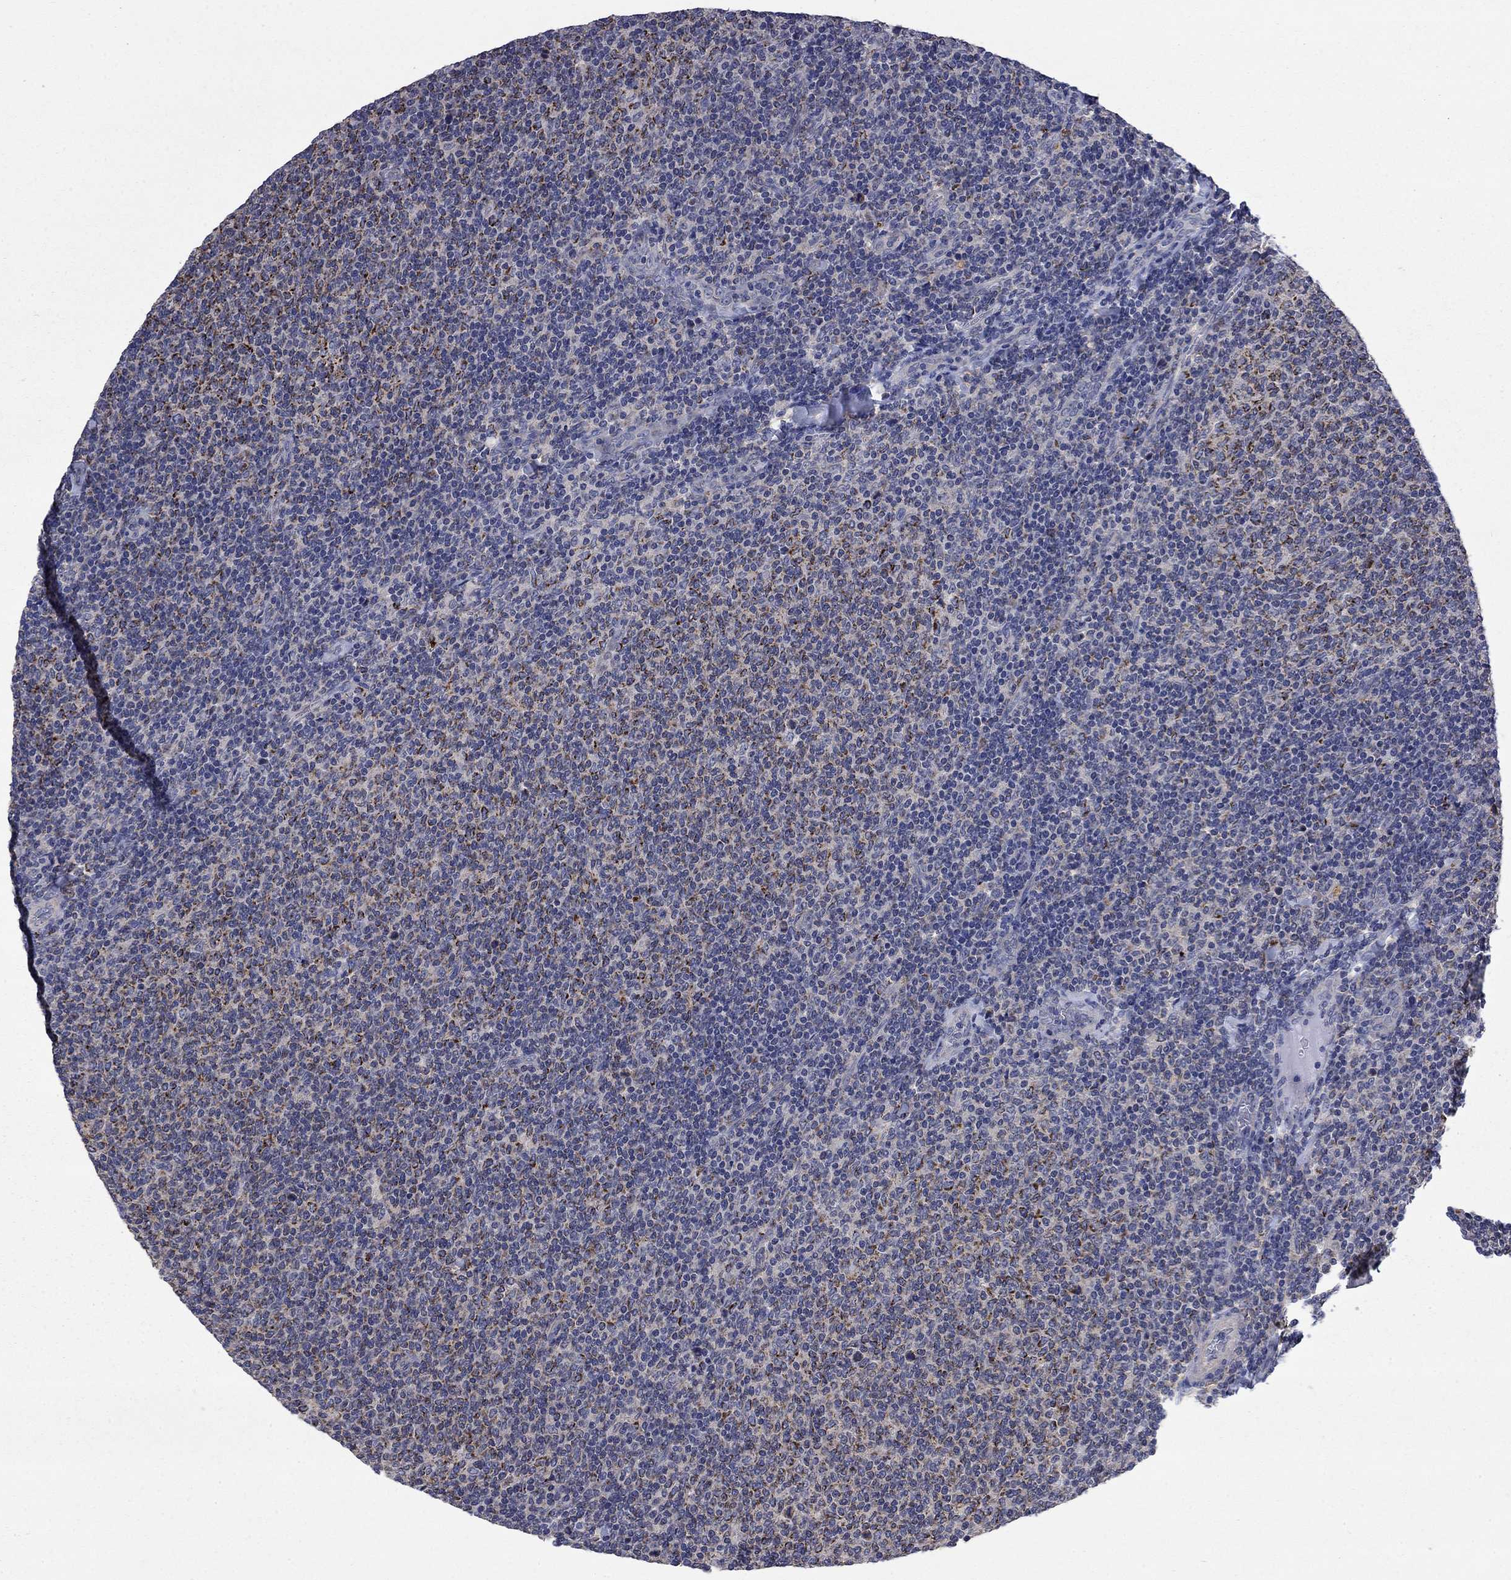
{"staining": {"intensity": "strong", "quantity": "25%-75%", "location": "cytoplasmic/membranous"}, "tissue": "lymphoma", "cell_type": "Tumor cells", "image_type": "cancer", "snomed": [{"axis": "morphology", "description": "Malignant lymphoma, non-Hodgkin's type, Low grade"}, {"axis": "topography", "description": "Lymph node"}], "caption": "Brown immunohistochemical staining in human malignant lymphoma, non-Hodgkin's type (low-grade) displays strong cytoplasmic/membranous positivity in approximately 25%-75% of tumor cells. (DAB = brown stain, brightfield microscopy at high magnification).", "gene": "HSPA12A", "patient": {"sex": "male", "age": 52}}